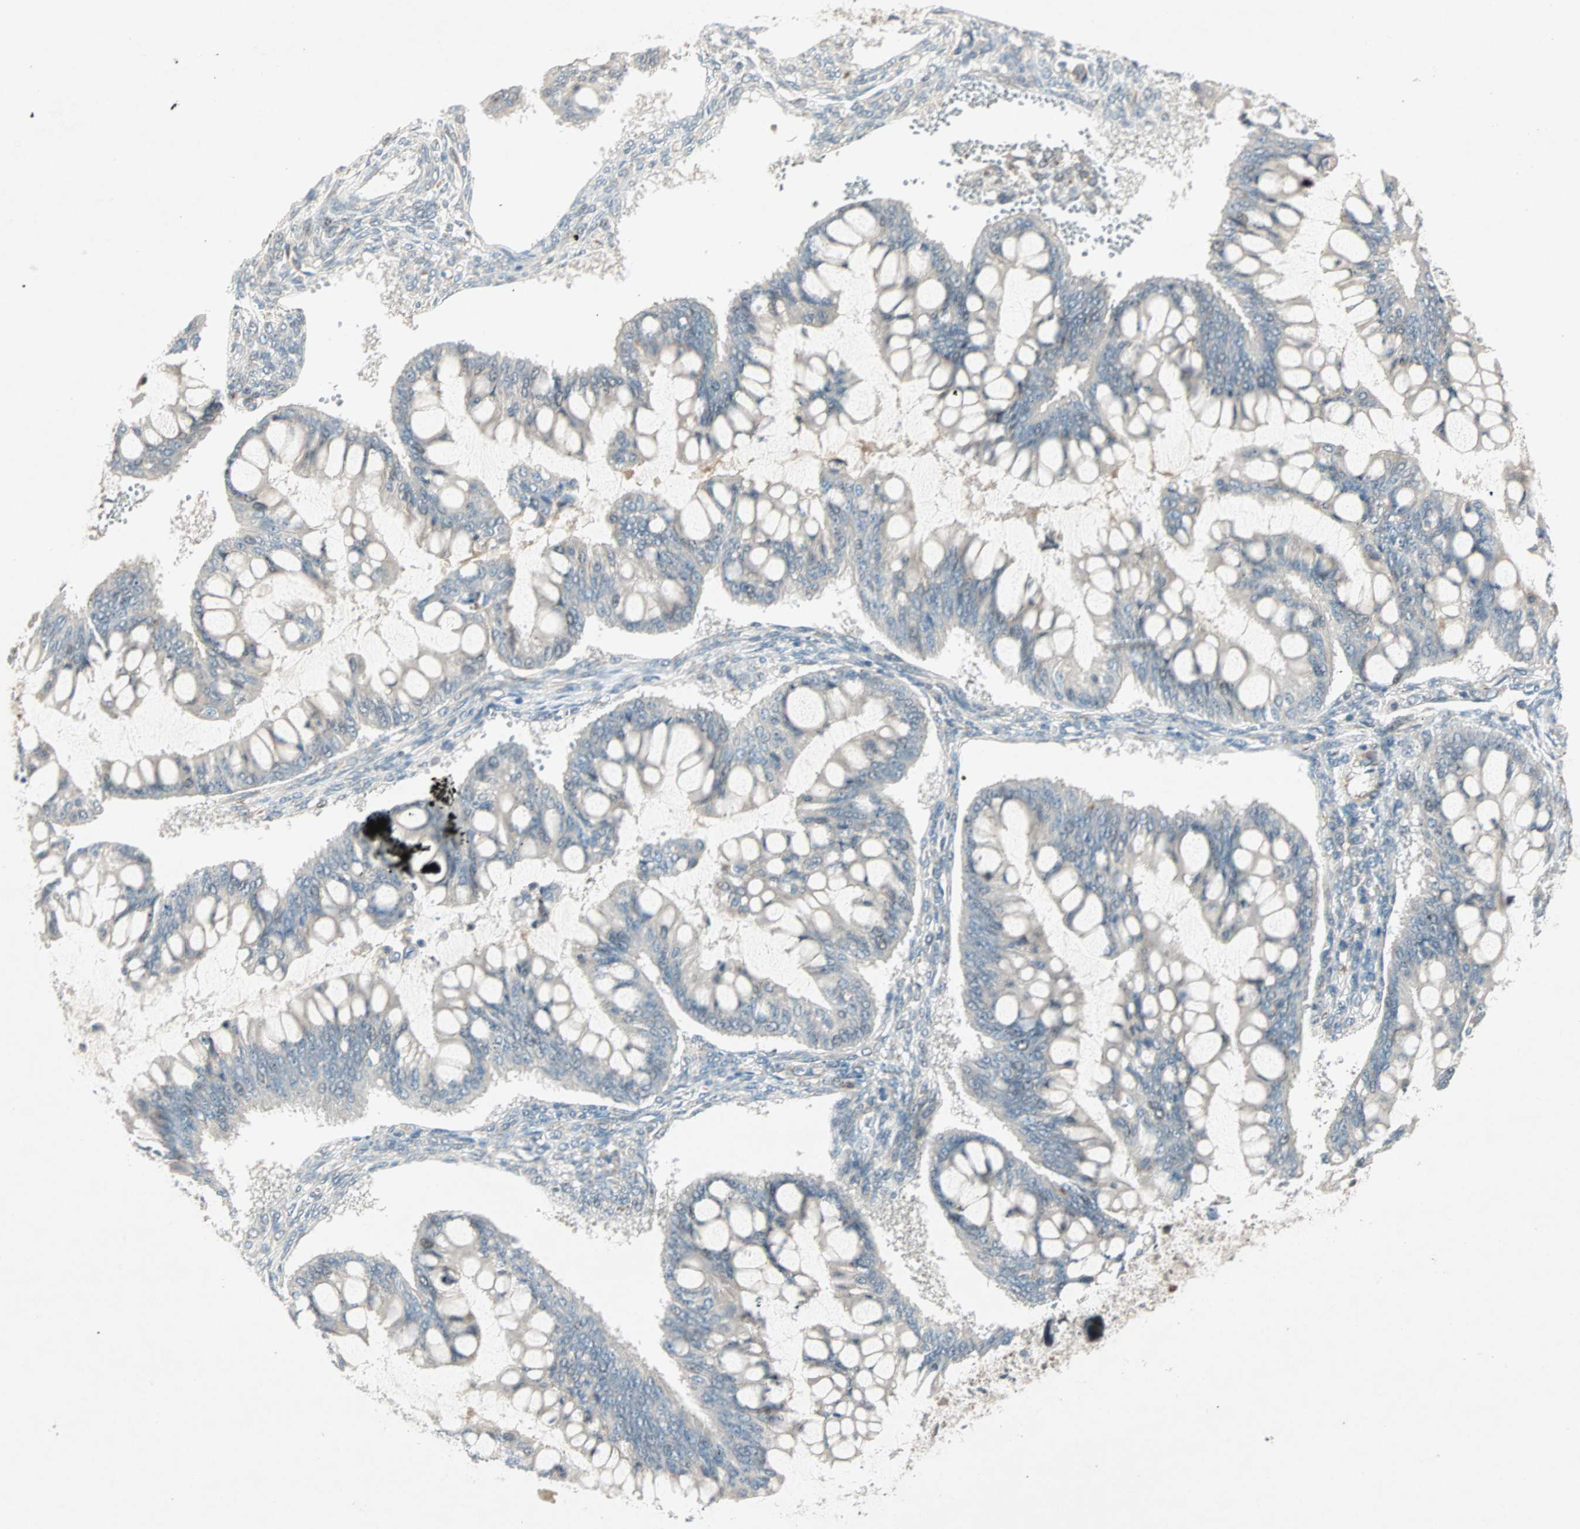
{"staining": {"intensity": "weak", "quantity": "25%-75%", "location": "cytoplasmic/membranous"}, "tissue": "ovarian cancer", "cell_type": "Tumor cells", "image_type": "cancer", "snomed": [{"axis": "morphology", "description": "Cystadenocarcinoma, mucinous, NOS"}, {"axis": "topography", "description": "Ovary"}], "caption": "High-magnification brightfield microscopy of mucinous cystadenocarcinoma (ovarian) stained with DAB (brown) and counterstained with hematoxylin (blue). tumor cells exhibit weak cytoplasmic/membranous positivity is present in approximately25%-75% of cells. (Stains: DAB (3,3'-diaminobenzidine) in brown, nuclei in blue, Microscopy: brightfield microscopy at high magnification).", "gene": "ZNF37A", "patient": {"sex": "female", "age": 73}}